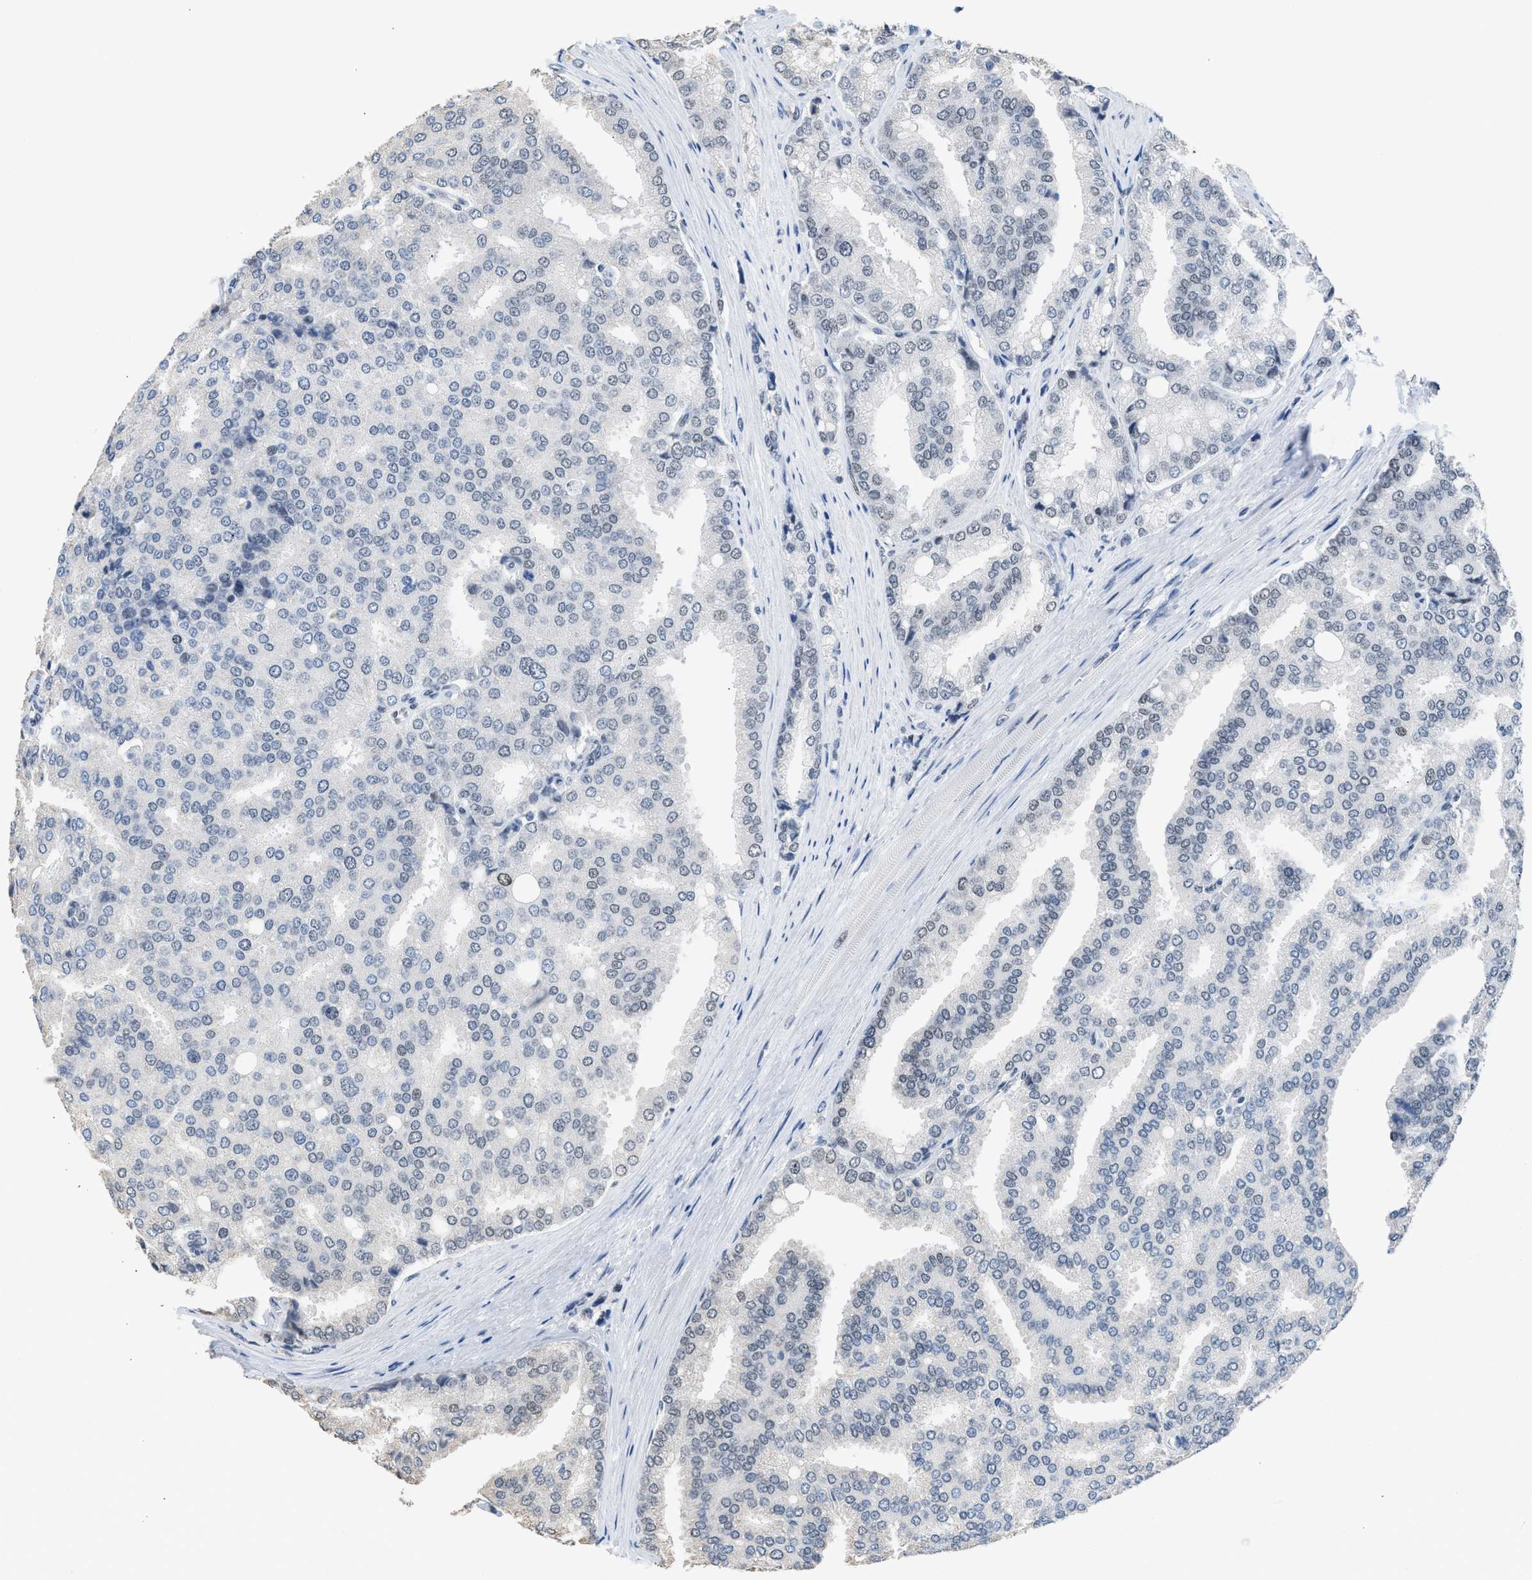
{"staining": {"intensity": "weak", "quantity": "25%-75%", "location": "nuclear"}, "tissue": "prostate cancer", "cell_type": "Tumor cells", "image_type": "cancer", "snomed": [{"axis": "morphology", "description": "Adenocarcinoma, High grade"}, {"axis": "topography", "description": "Prostate"}], "caption": "Weak nuclear staining is present in approximately 25%-75% of tumor cells in prostate adenocarcinoma (high-grade).", "gene": "TERF2IP", "patient": {"sex": "male", "age": 50}}